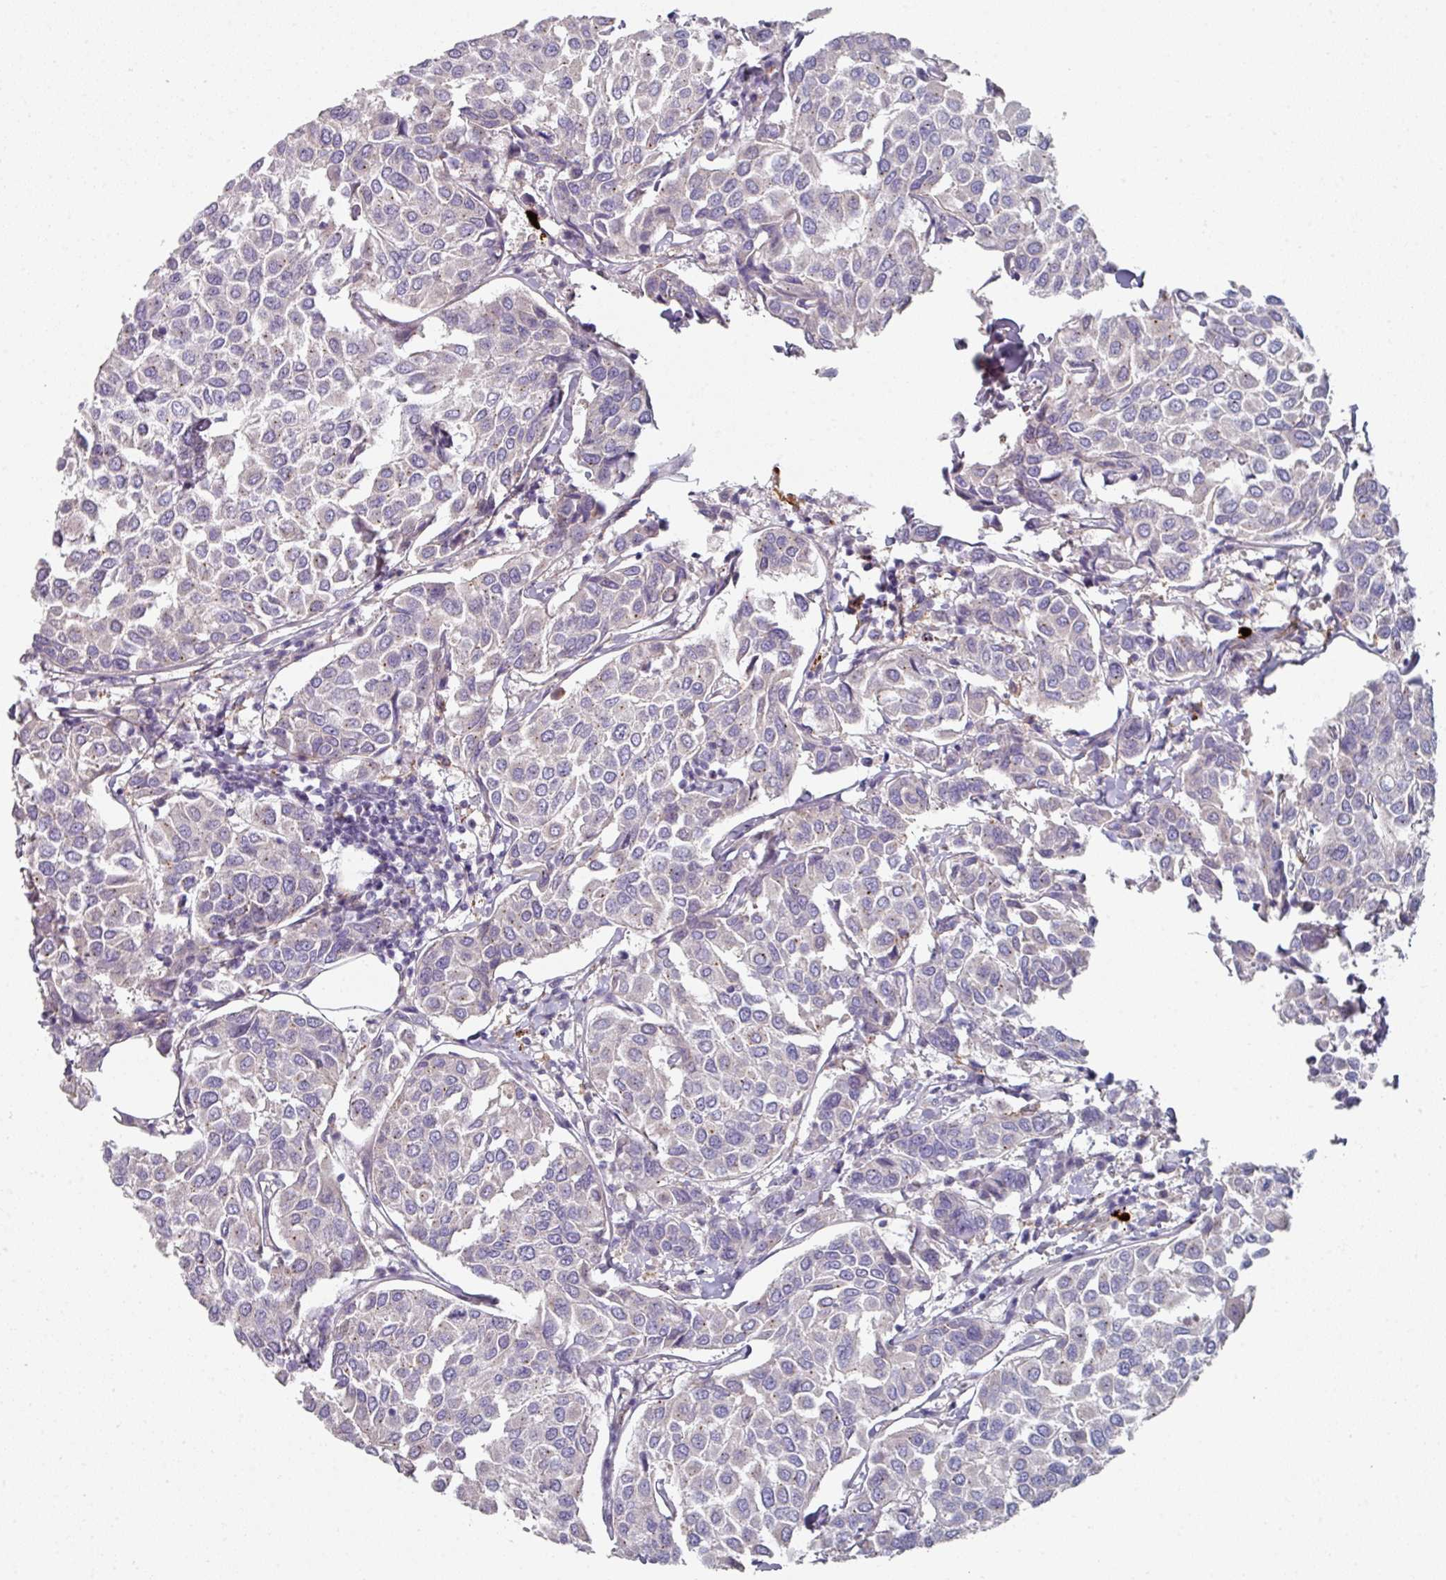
{"staining": {"intensity": "negative", "quantity": "none", "location": "none"}, "tissue": "breast cancer", "cell_type": "Tumor cells", "image_type": "cancer", "snomed": [{"axis": "morphology", "description": "Duct carcinoma"}, {"axis": "topography", "description": "Breast"}], "caption": "High magnification brightfield microscopy of invasive ductal carcinoma (breast) stained with DAB (3,3'-diaminobenzidine) (brown) and counterstained with hematoxylin (blue): tumor cells show no significant expression.", "gene": "WSB2", "patient": {"sex": "female", "age": 55}}